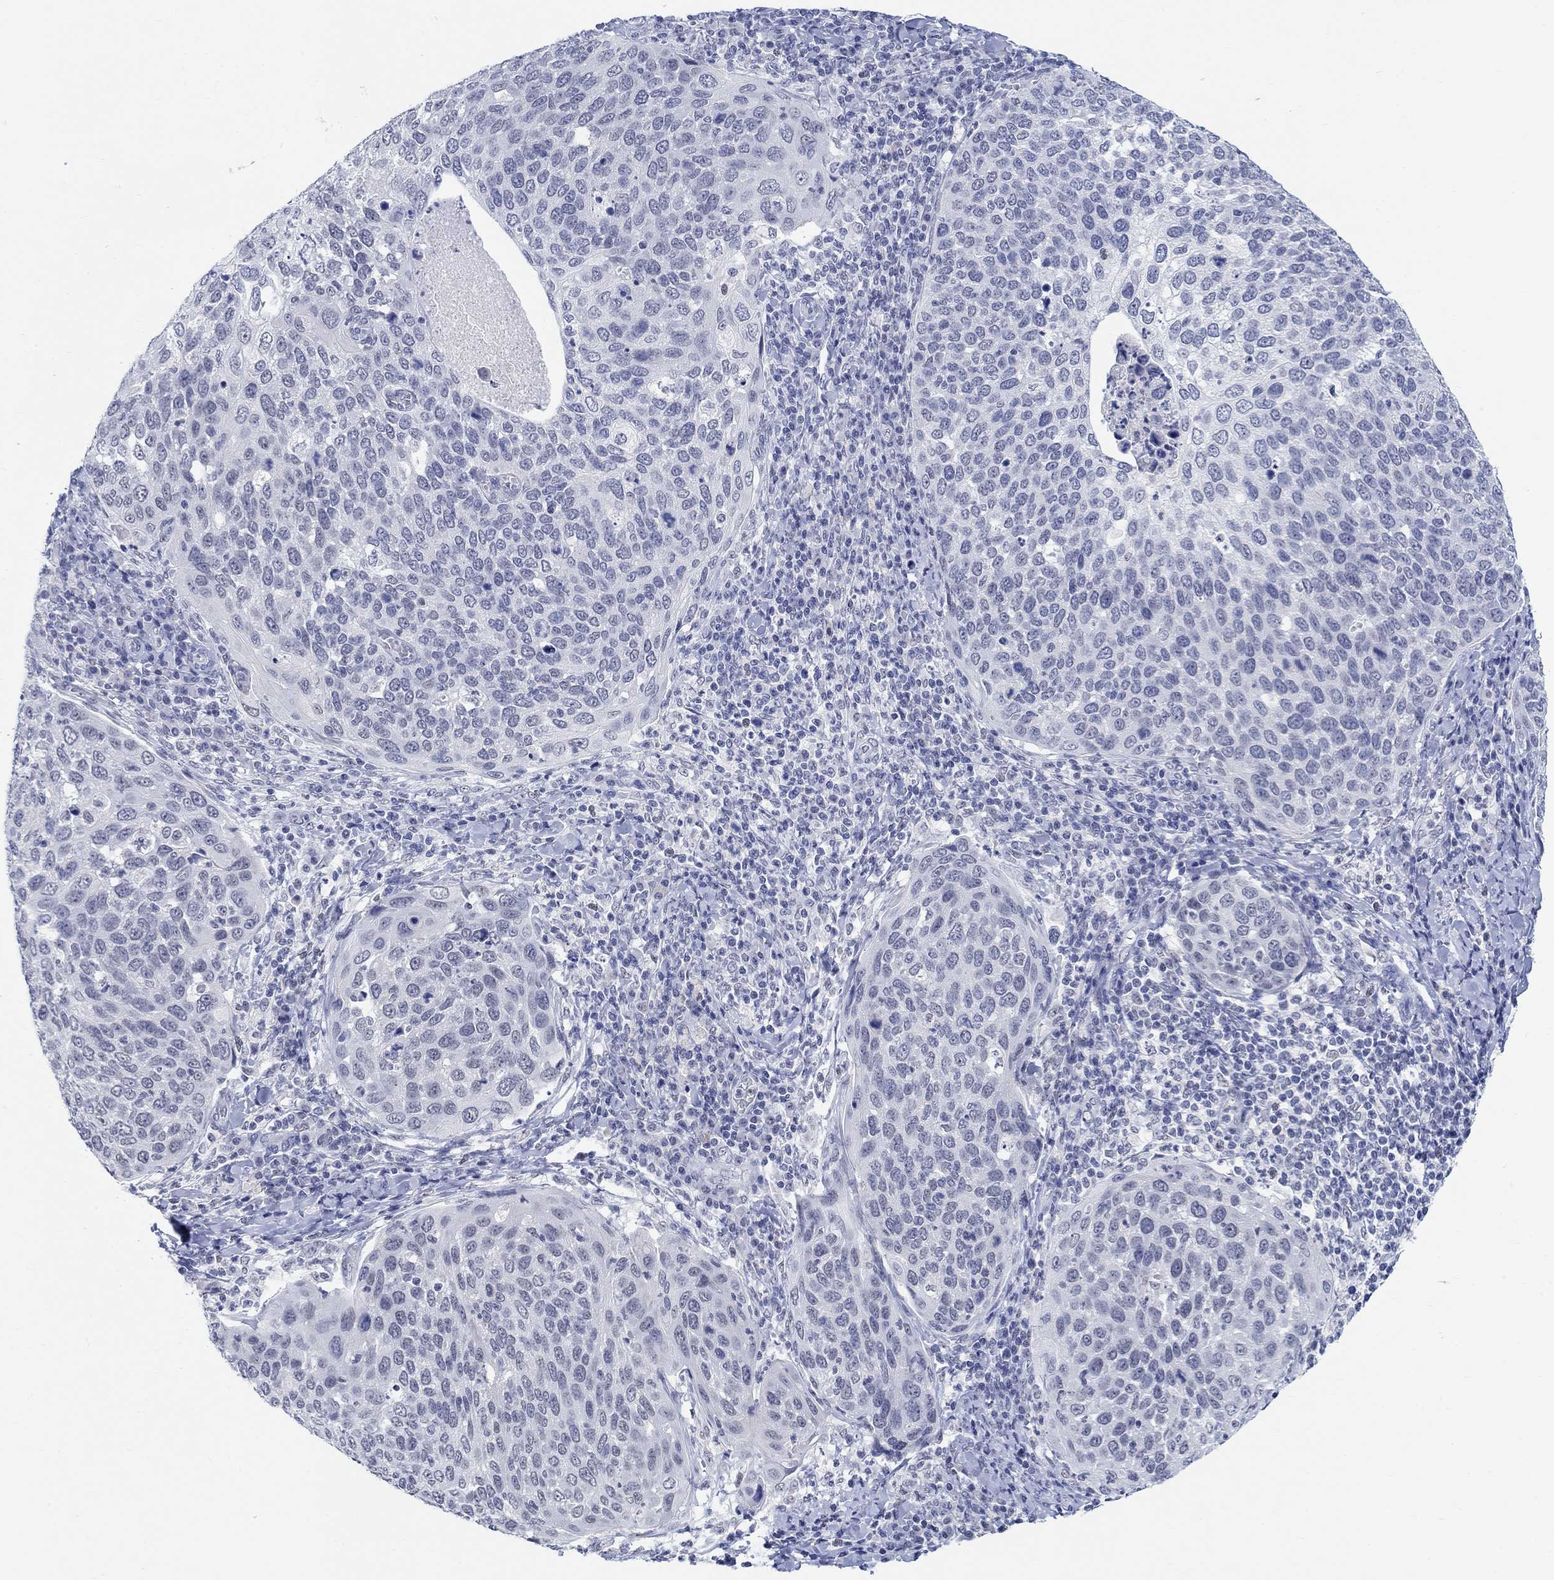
{"staining": {"intensity": "negative", "quantity": "none", "location": "none"}, "tissue": "cervical cancer", "cell_type": "Tumor cells", "image_type": "cancer", "snomed": [{"axis": "morphology", "description": "Squamous cell carcinoma, NOS"}, {"axis": "topography", "description": "Cervix"}], "caption": "Cervical squamous cell carcinoma stained for a protein using IHC demonstrates no staining tumor cells.", "gene": "ANKS1B", "patient": {"sex": "female", "age": 54}}